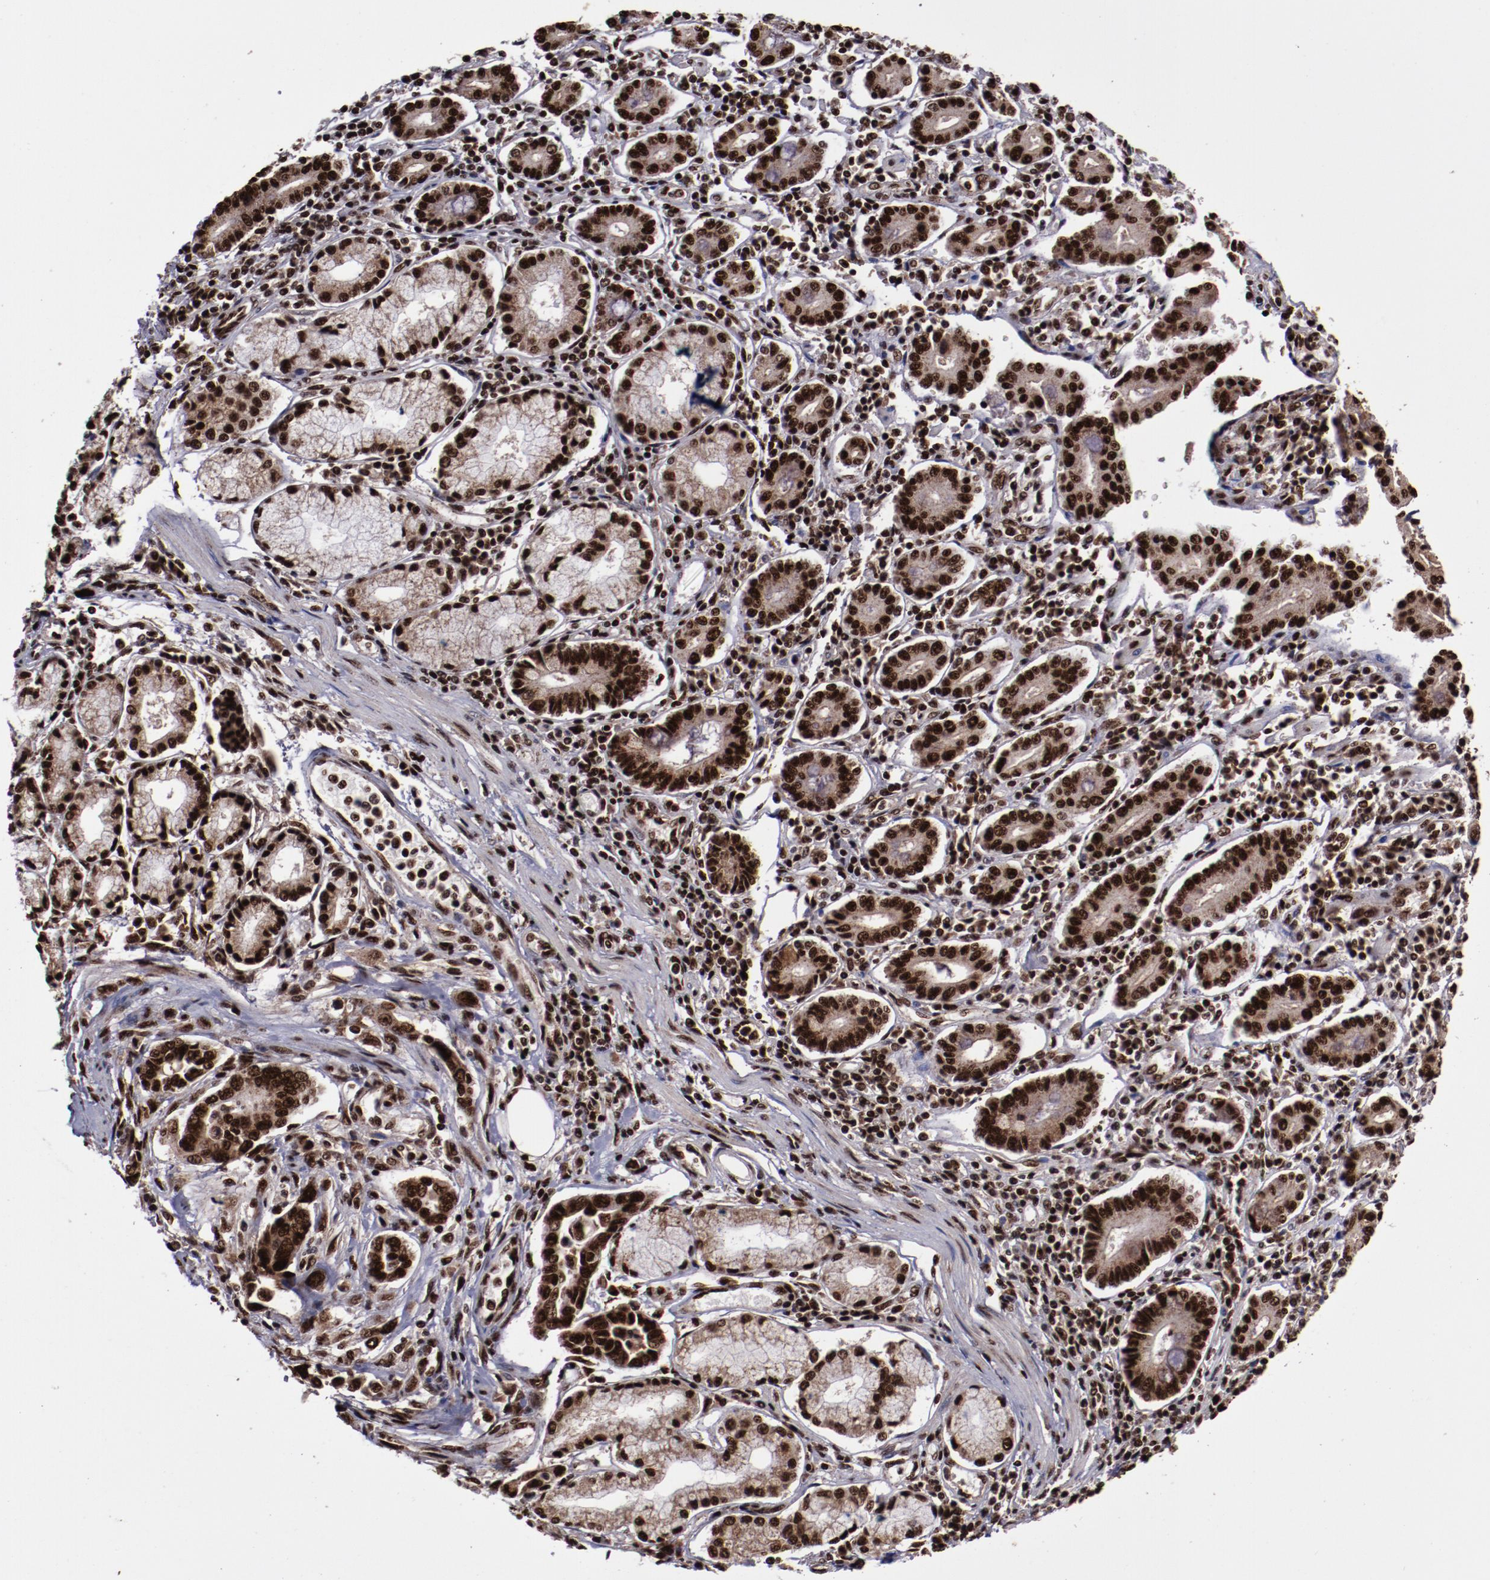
{"staining": {"intensity": "strong", "quantity": ">75%", "location": "cytoplasmic/membranous,nuclear"}, "tissue": "pancreatic cancer", "cell_type": "Tumor cells", "image_type": "cancer", "snomed": [{"axis": "morphology", "description": "Adenocarcinoma, NOS"}, {"axis": "topography", "description": "Pancreas"}], "caption": "The photomicrograph reveals a brown stain indicating the presence of a protein in the cytoplasmic/membranous and nuclear of tumor cells in pancreatic cancer.", "gene": "SNW1", "patient": {"sex": "female", "age": 57}}